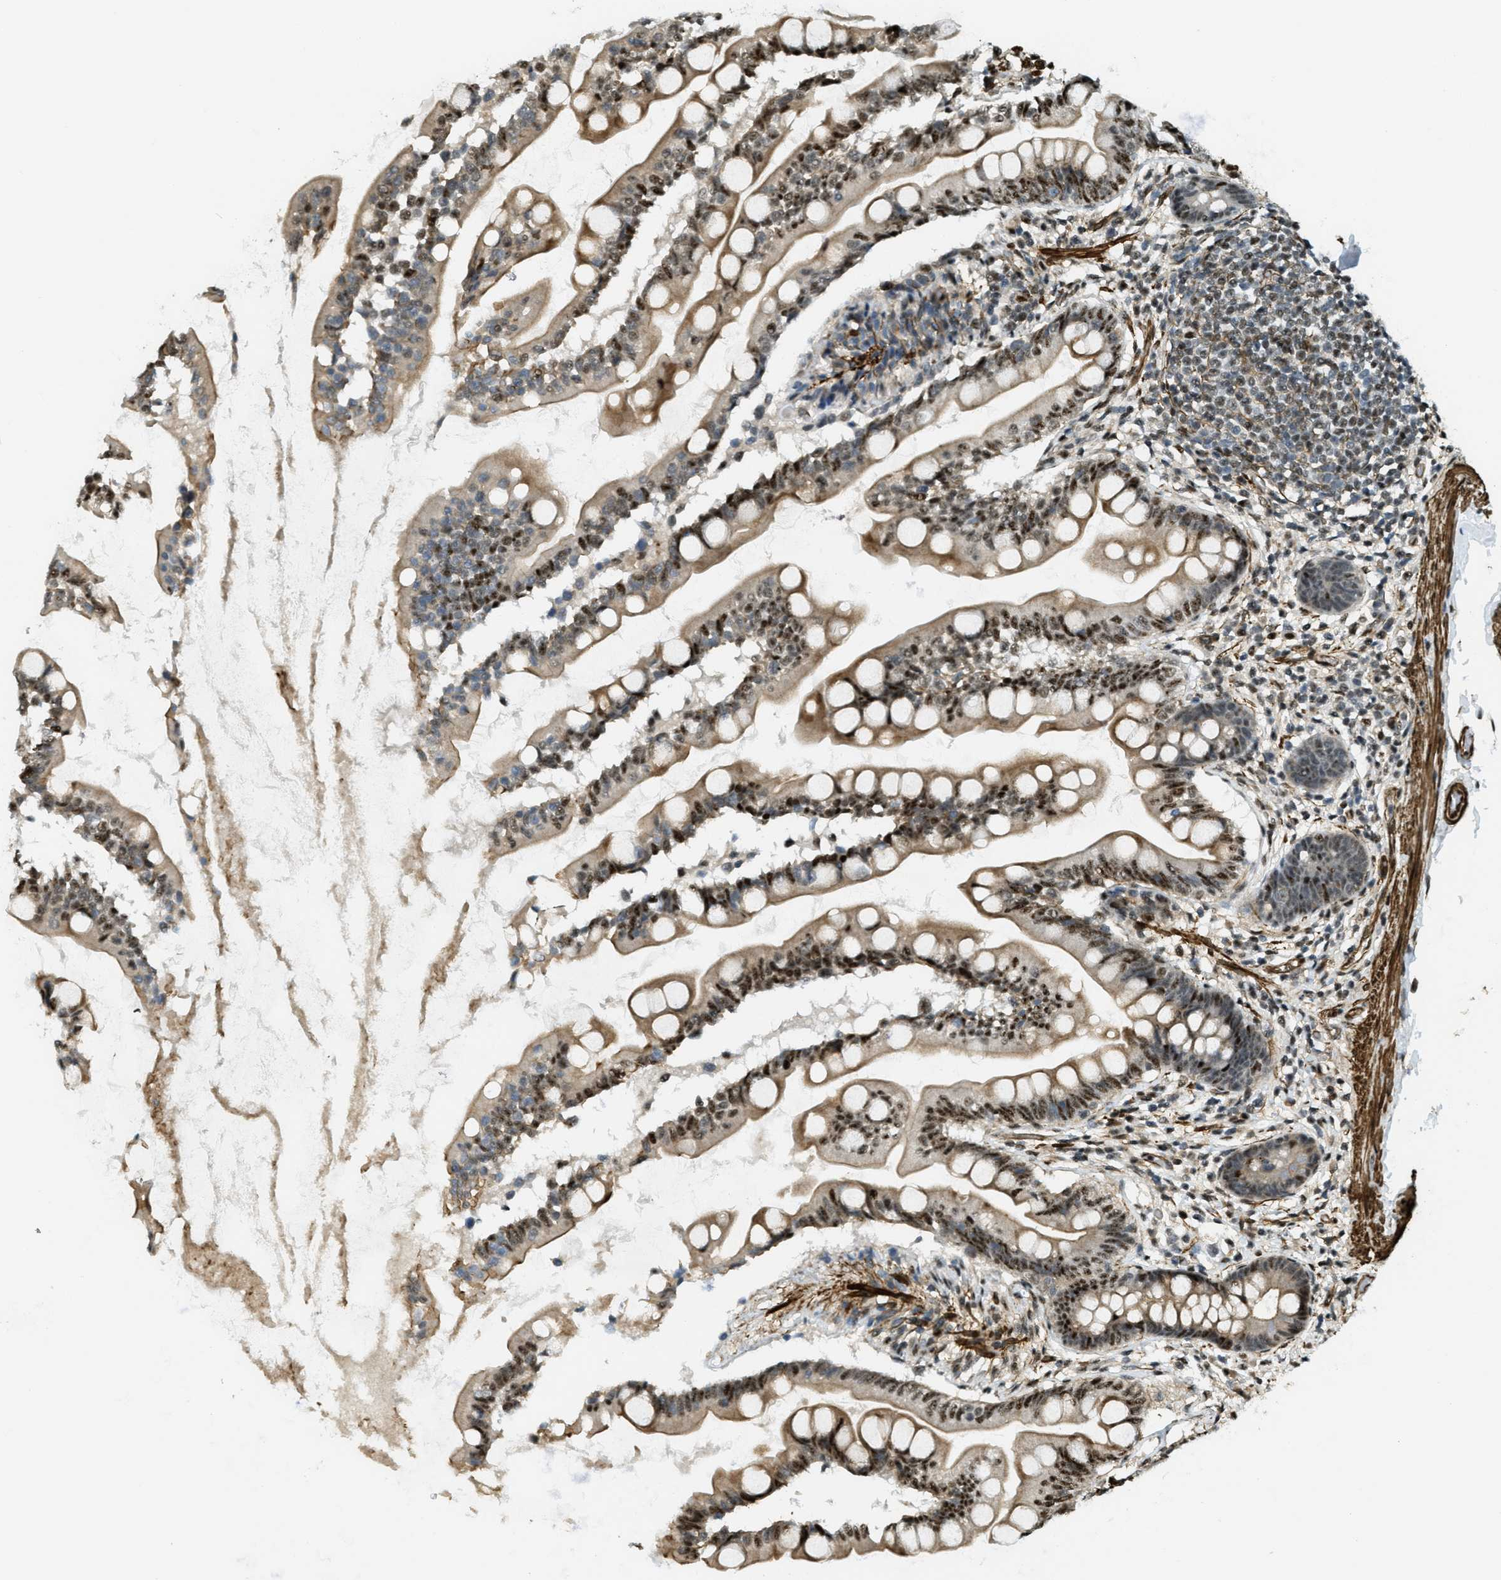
{"staining": {"intensity": "strong", "quantity": ">75%", "location": "cytoplasmic/membranous,nuclear"}, "tissue": "small intestine", "cell_type": "Glandular cells", "image_type": "normal", "snomed": [{"axis": "morphology", "description": "Normal tissue, NOS"}, {"axis": "topography", "description": "Small intestine"}], "caption": "A brown stain labels strong cytoplasmic/membranous,nuclear staining of a protein in glandular cells of normal human small intestine. (Brightfield microscopy of DAB IHC at high magnification).", "gene": "CFAP36", "patient": {"sex": "female", "age": 56}}